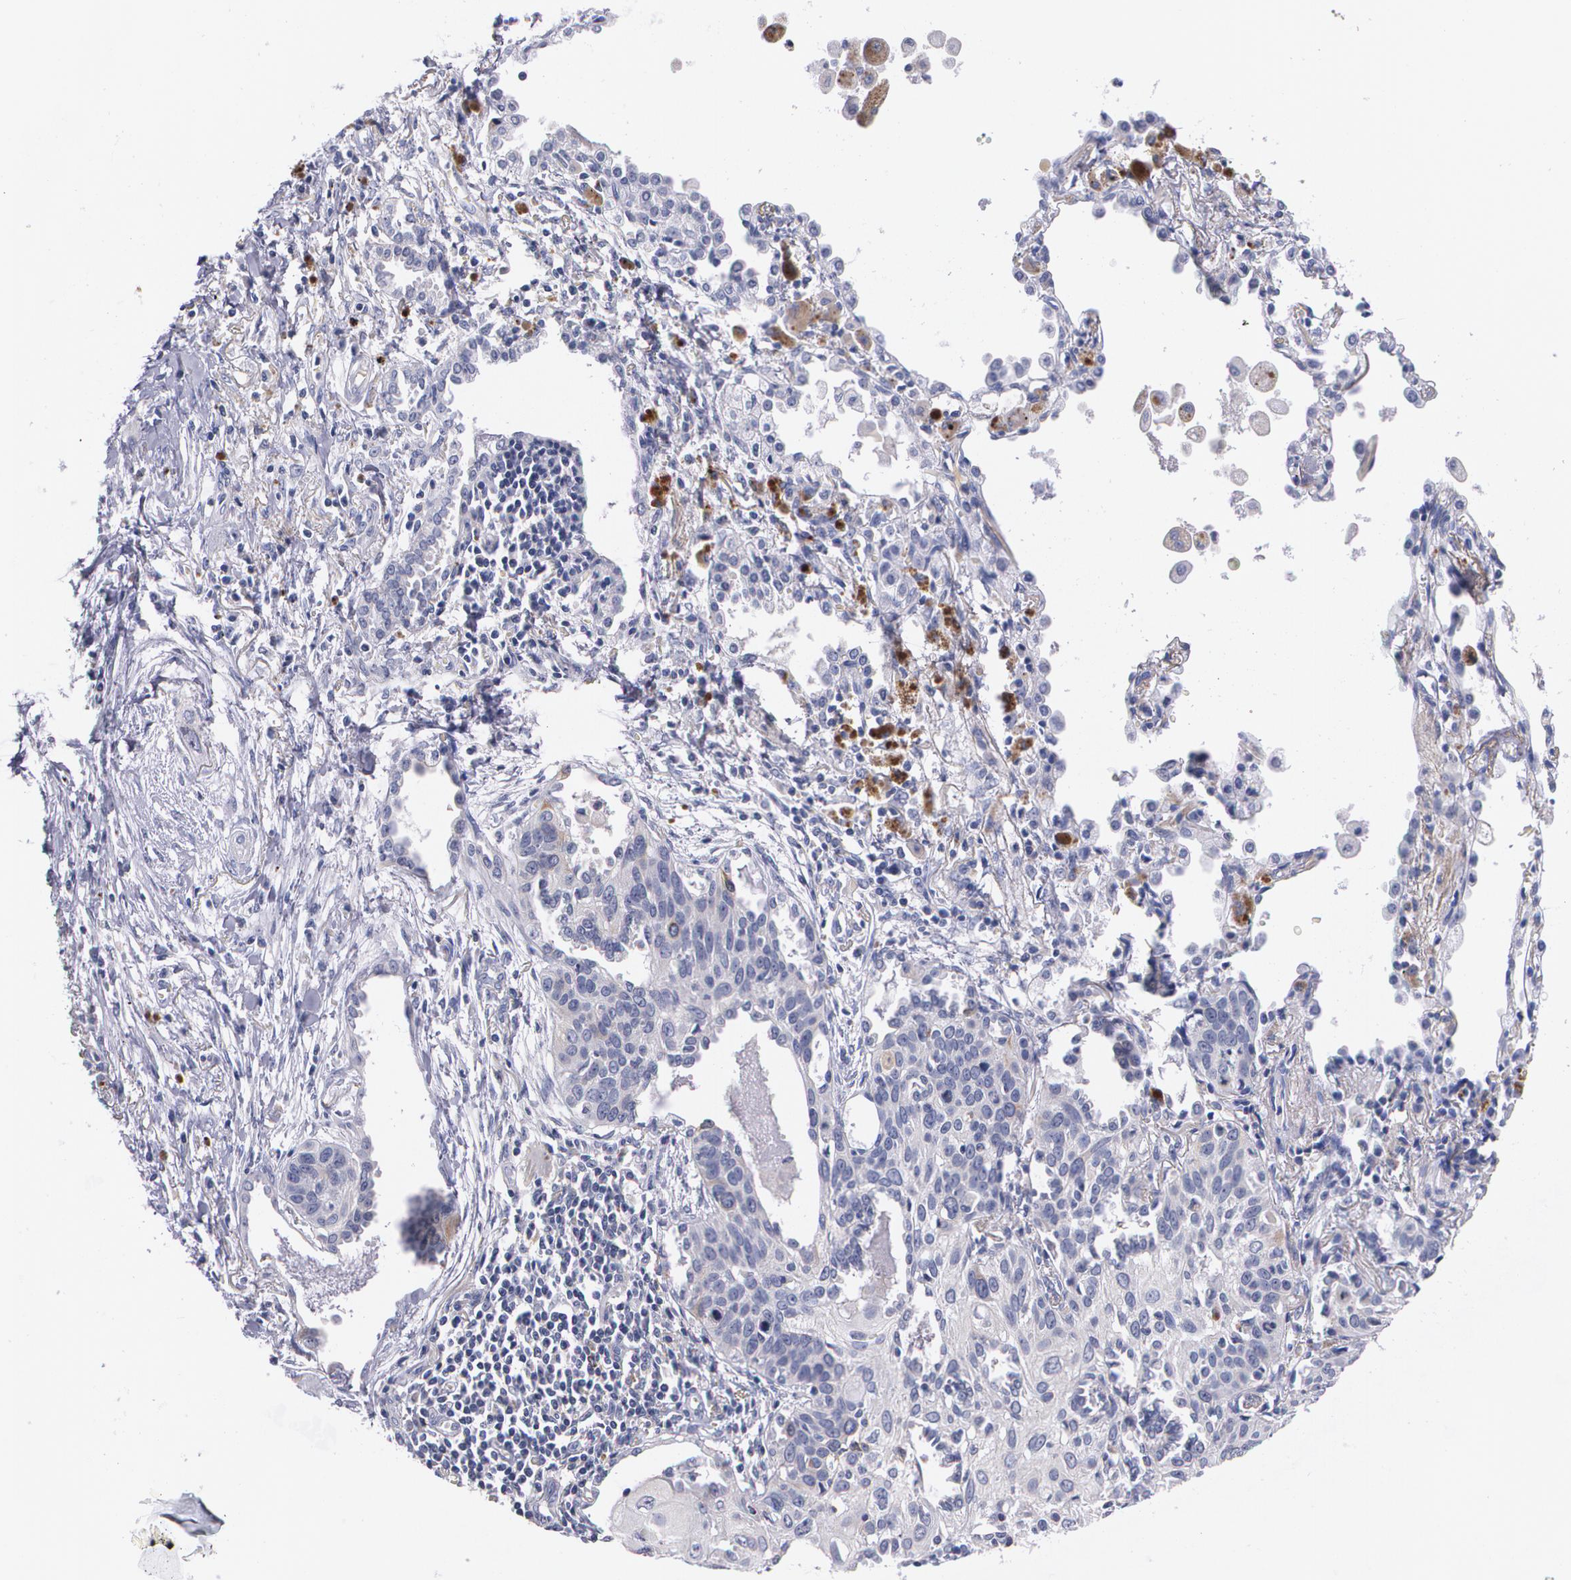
{"staining": {"intensity": "weak", "quantity": "<25%", "location": "cytoplasmic/membranous"}, "tissue": "lung cancer", "cell_type": "Tumor cells", "image_type": "cancer", "snomed": [{"axis": "morphology", "description": "Squamous cell carcinoma, NOS"}, {"axis": "topography", "description": "Lung"}], "caption": "Tumor cells are negative for protein expression in human squamous cell carcinoma (lung). Nuclei are stained in blue.", "gene": "HMMR", "patient": {"sex": "male", "age": 71}}